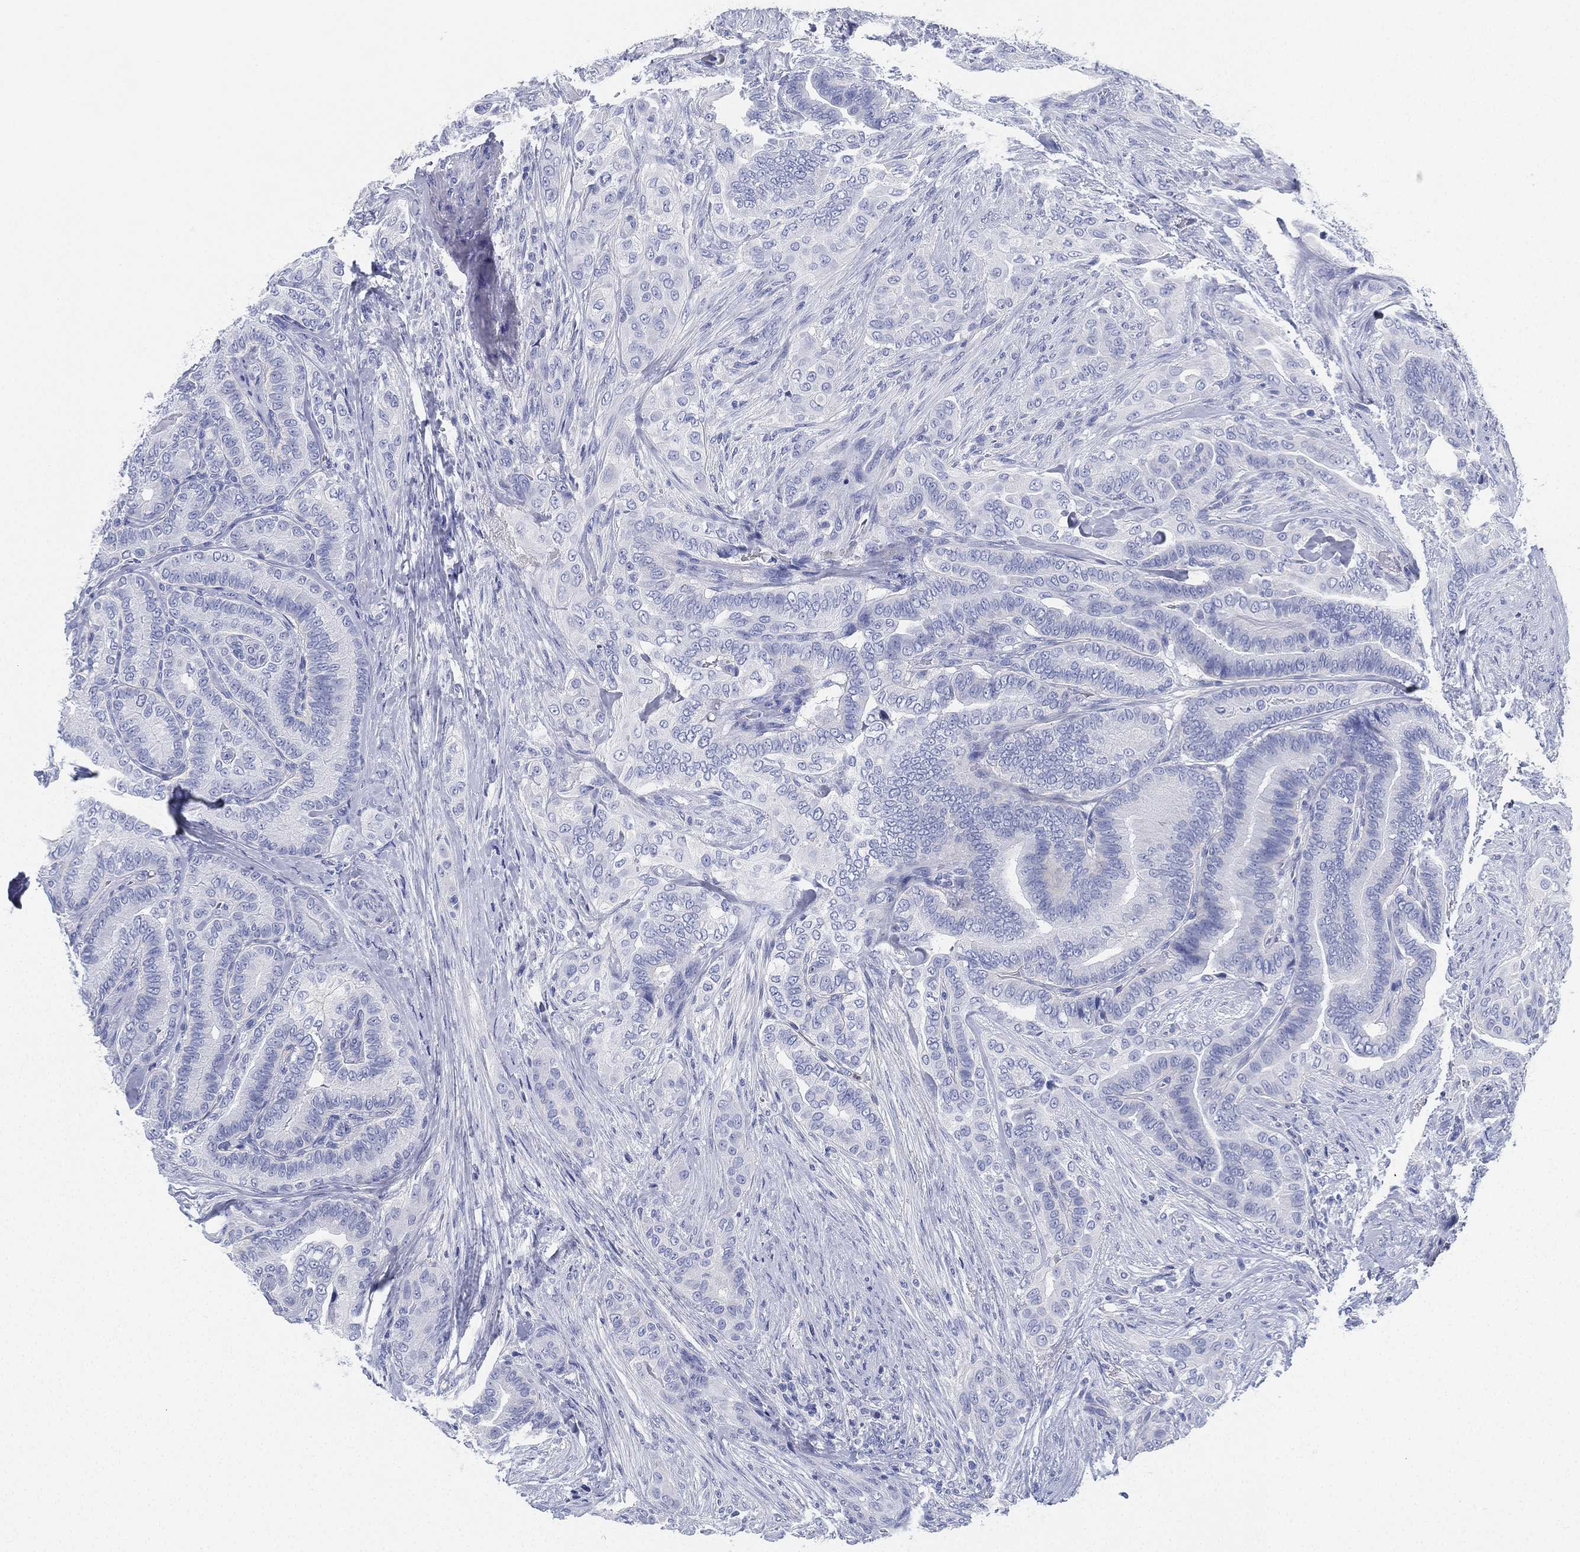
{"staining": {"intensity": "negative", "quantity": "none", "location": "none"}, "tissue": "thyroid cancer", "cell_type": "Tumor cells", "image_type": "cancer", "snomed": [{"axis": "morphology", "description": "Papillary adenocarcinoma, NOS"}, {"axis": "topography", "description": "Thyroid gland"}], "caption": "Histopathology image shows no significant protein expression in tumor cells of thyroid cancer (papillary adenocarcinoma). (DAB immunohistochemistry (IHC), high magnification).", "gene": "DEFB121", "patient": {"sex": "male", "age": 61}}